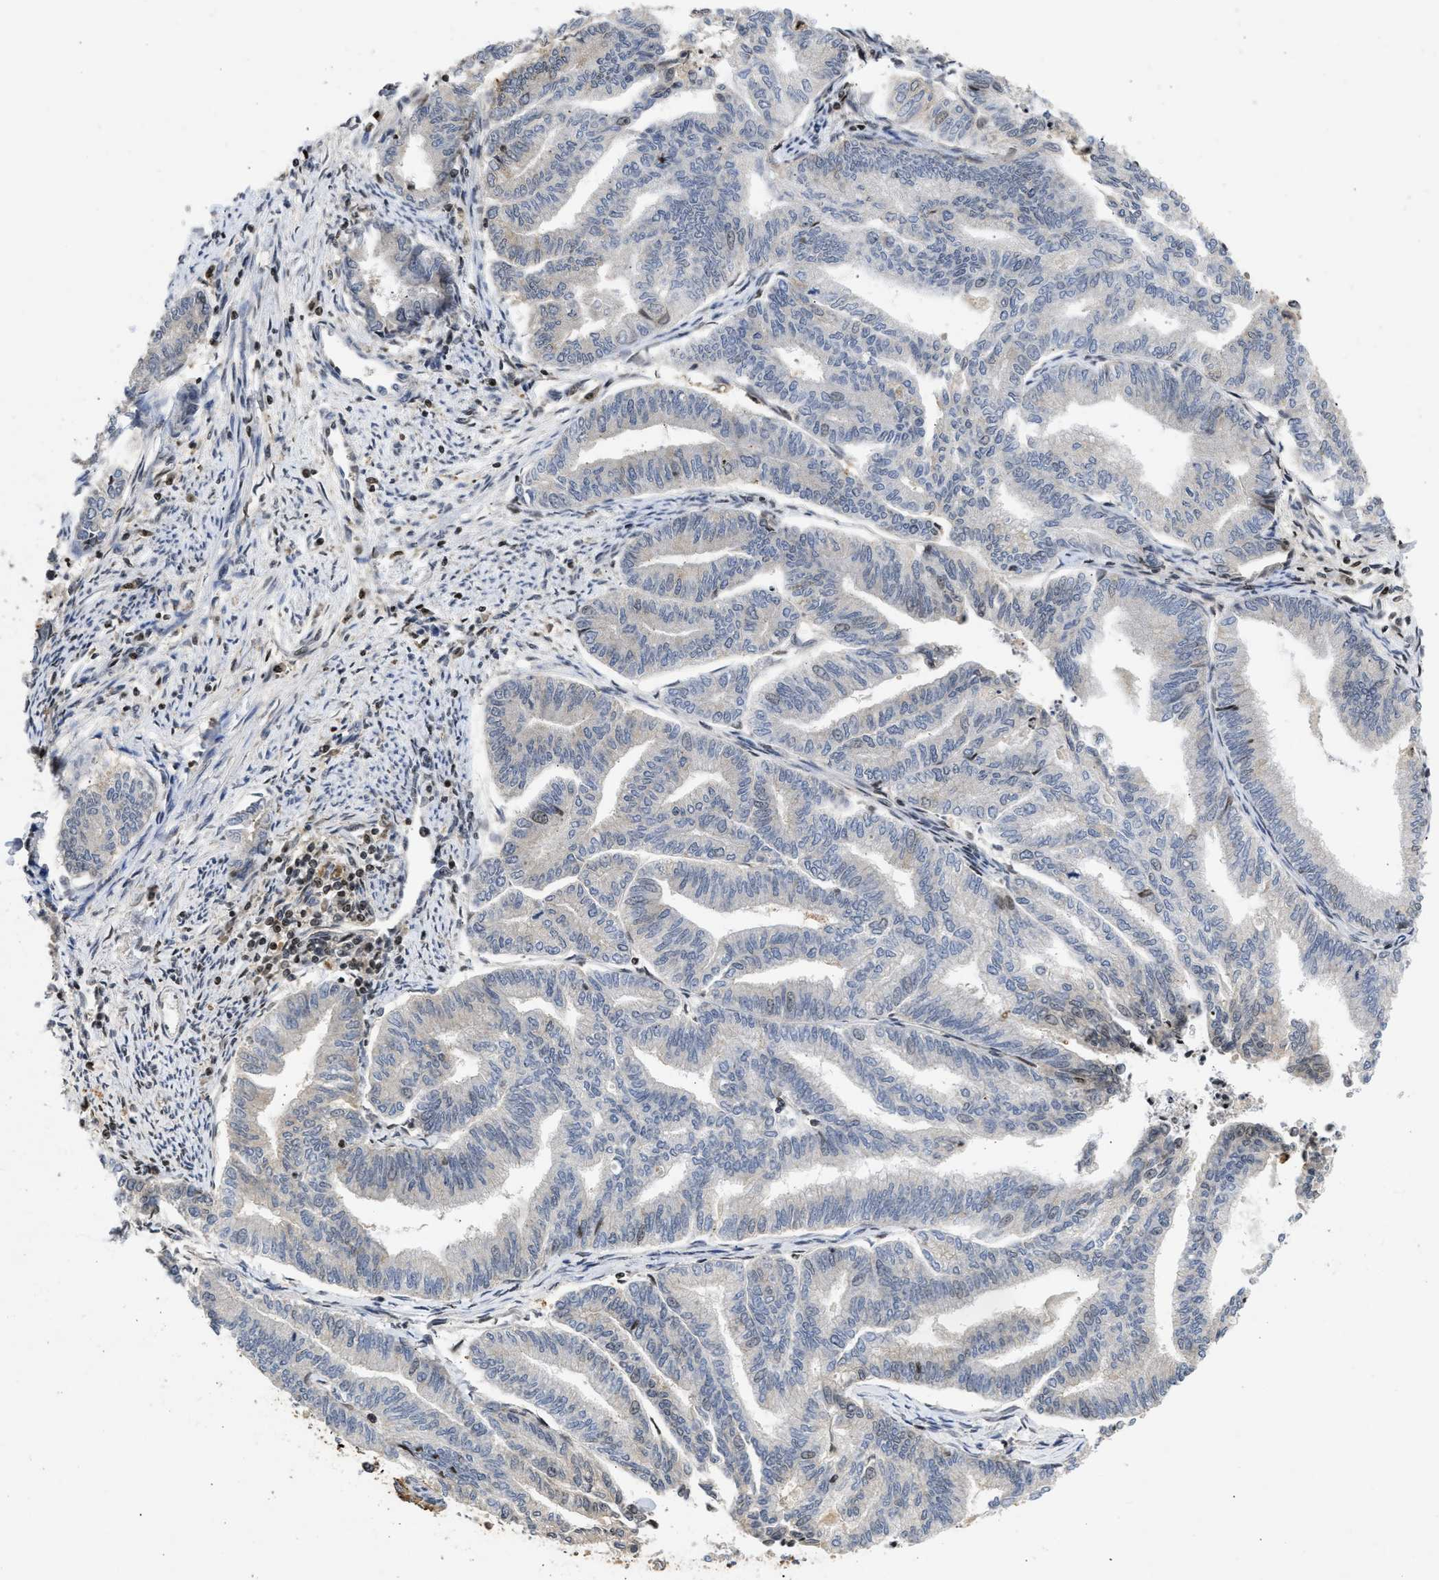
{"staining": {"intensity": "negative", "quantity": "none", "location": "none"}, "tissue": "endometrial cancer", "cell_type": "Tumor cells", "image_type": "cancer", "snomed": [{"axis": "morphology", "description": "Adenocarcinoma, NOS"}, {"axis": "topography", "description": "Endometrium"}], "caption": "DAB immunohistochemical staining of human endometrial cancer exhibits no significant staining in tumor cells.", "gene": "ENSG00000142539", "patient": {"sex": "female", "age": 79}}